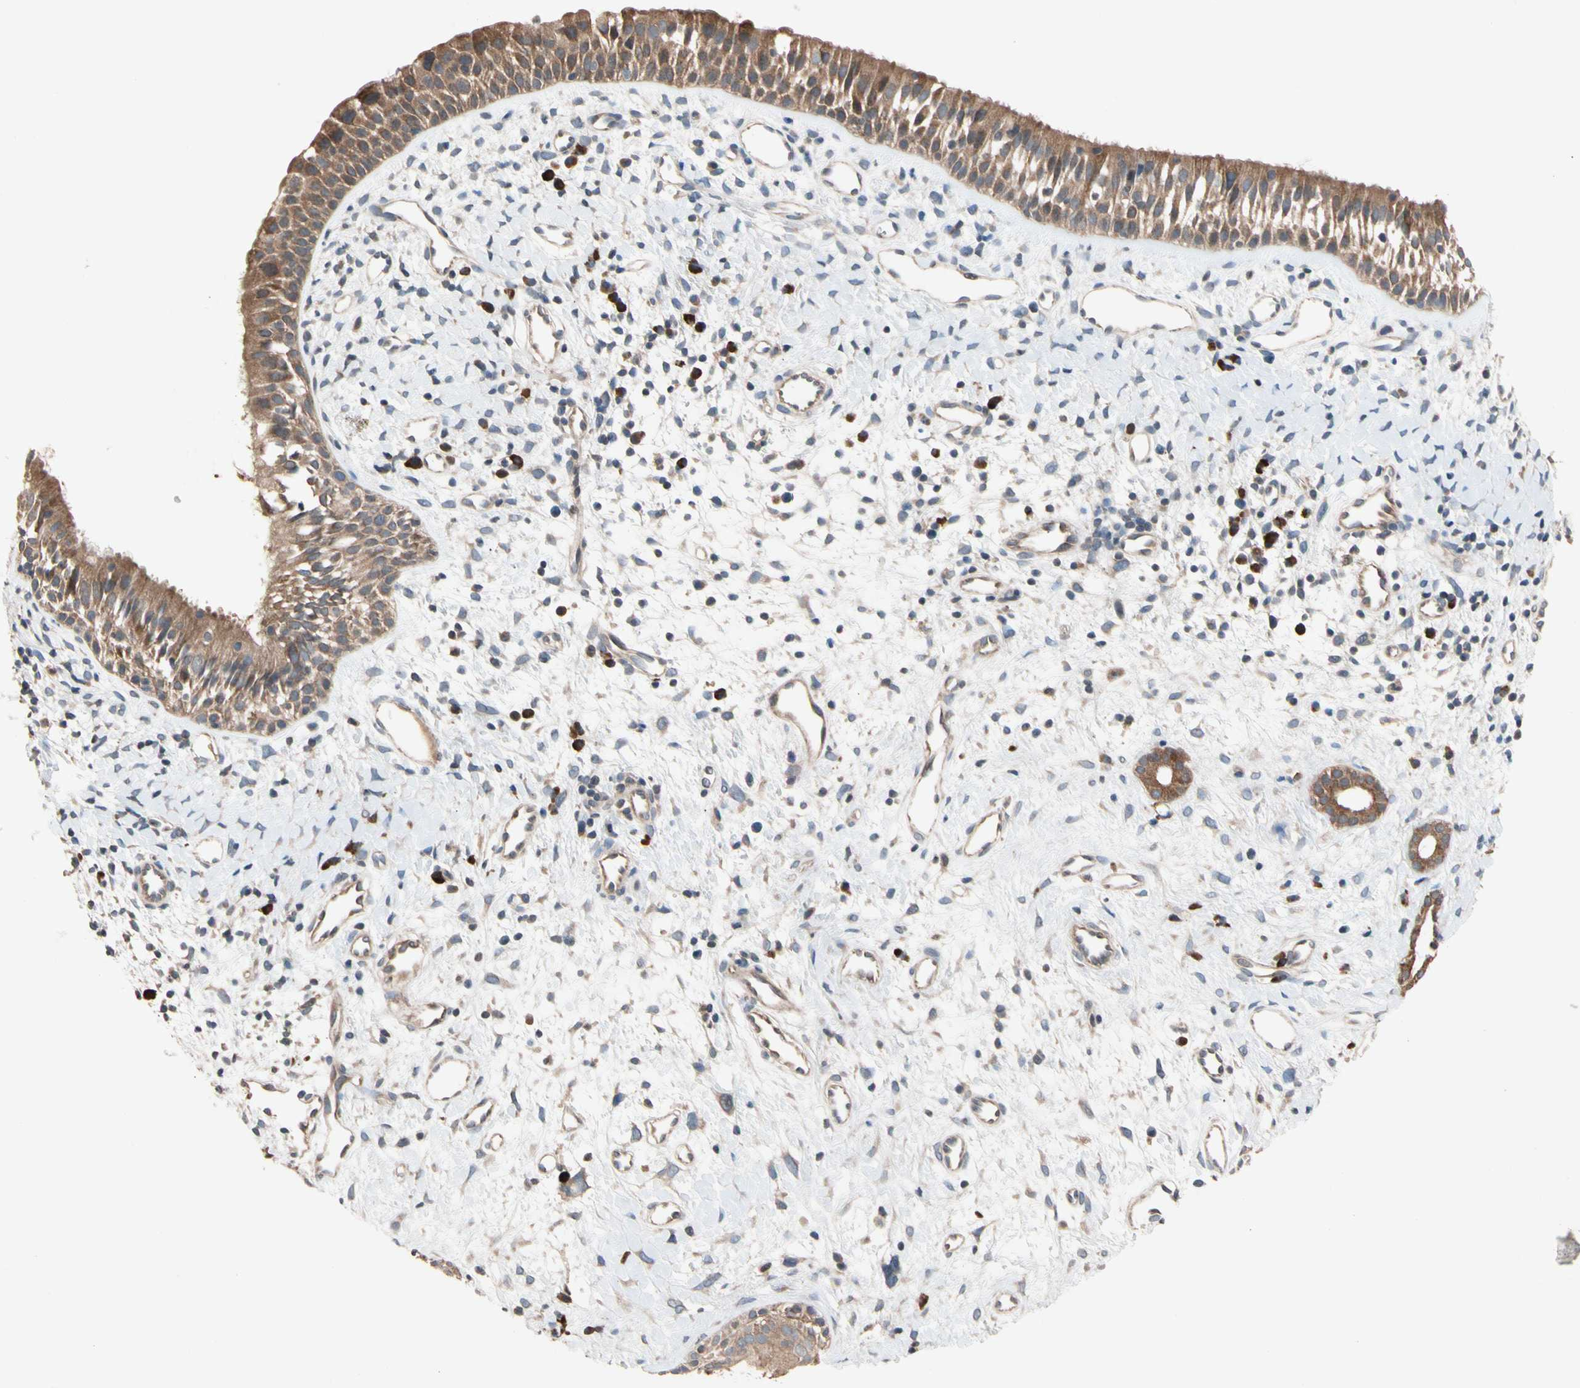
{"staining": {"intensity": "moderate", "quantity": ">75%", "location": "cytoplasmic/membranous"}, "tissue": "nasopharynx", "cell_type": "Respiratory epithelial cells", "image_type": "normal", "snomed": [{"axis": "morphology", "description": "Normal tissue, NOS"}, {"axis": "topography", "description": "Nasopharynx"}], "caption": "A brown stain labels moderate cytoplasmic/membranous positivity of a protein in respiratory epithelial cells of normal nasopharynx. Using DAB (3,3'-diaminobenzidine) (brown) and hematoxylin (blue) stains, captured at high magnification using brightfield microscopy.", "gene": "PRDX4", "patient": {"sex": "male", "age": 22}}